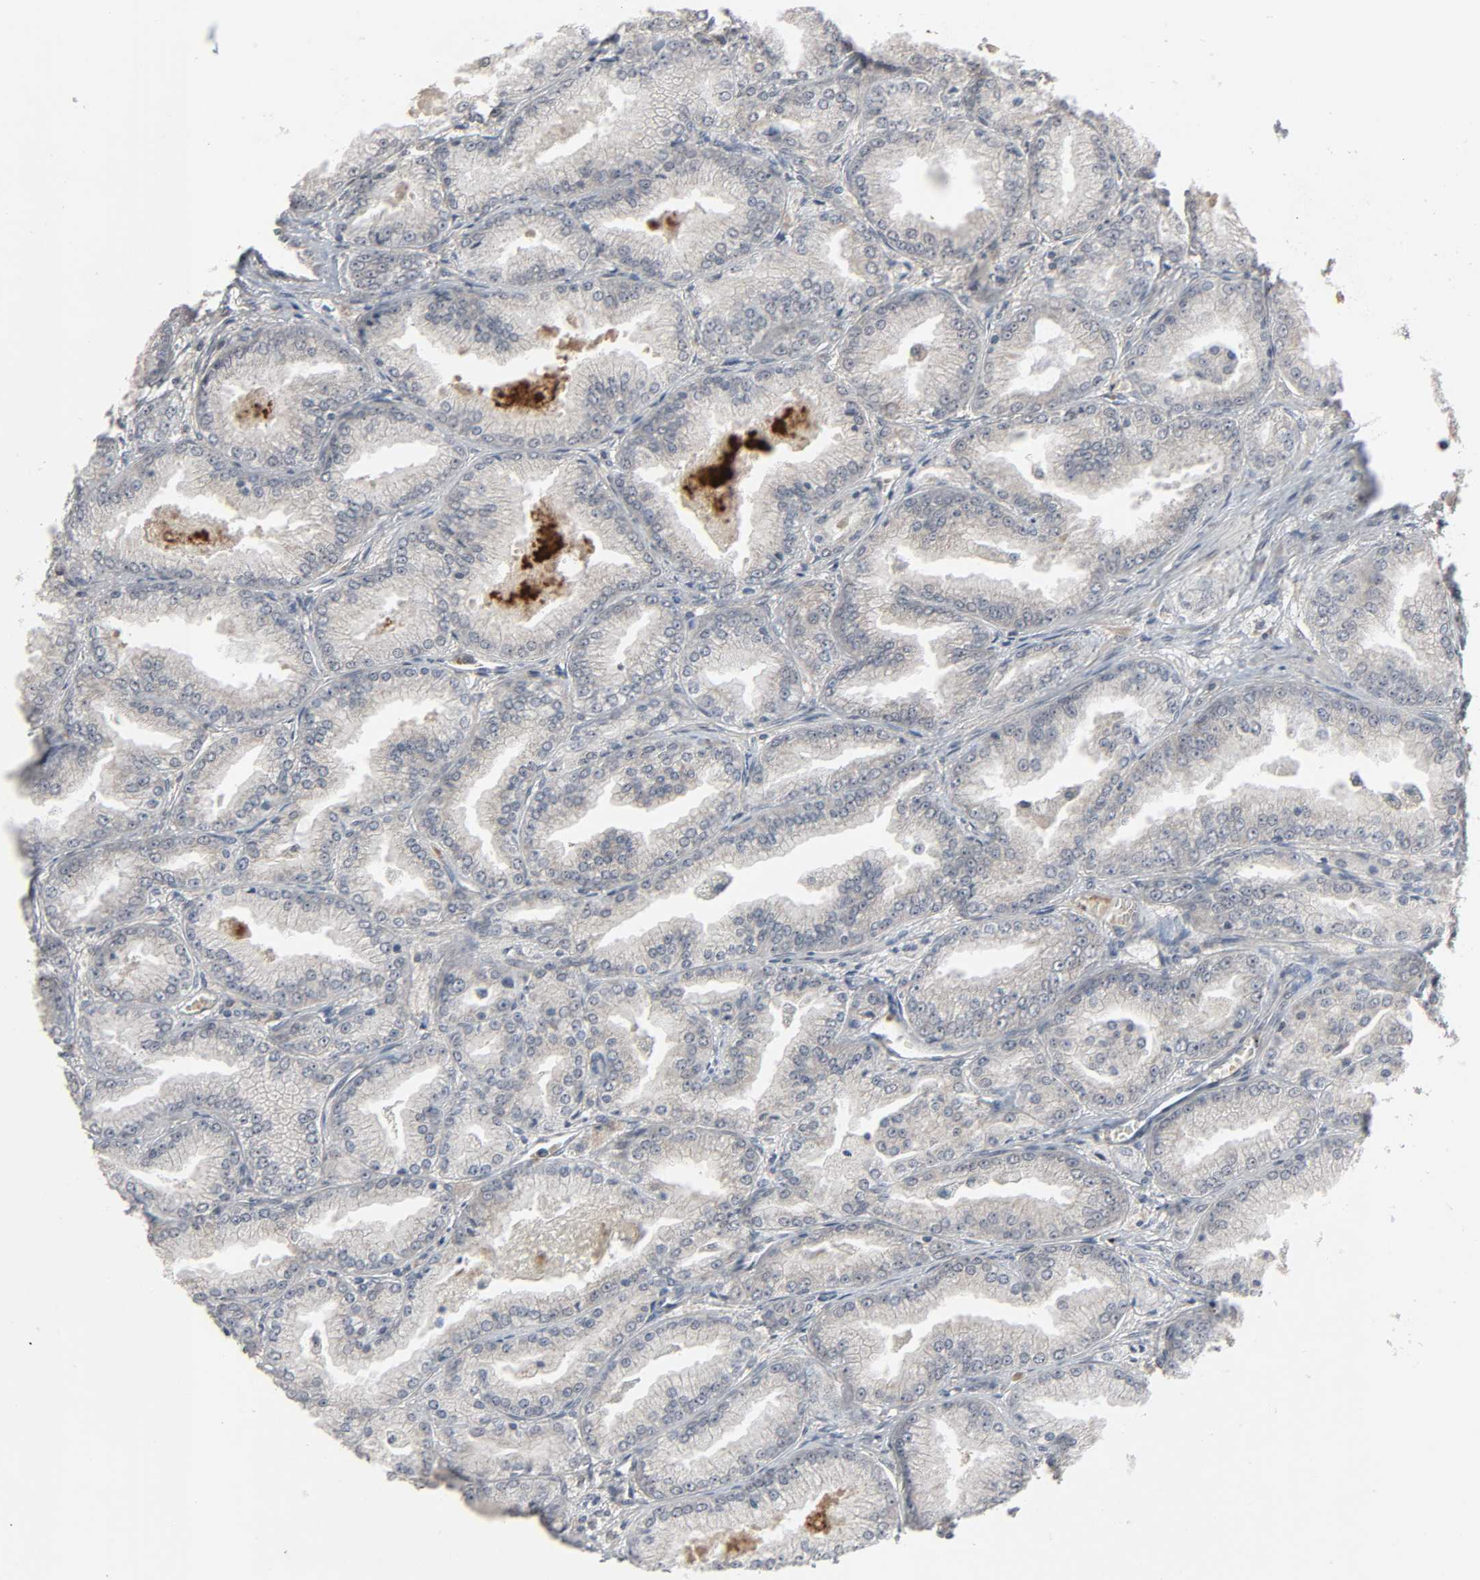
{"staining": {"intensity": "negative", "quantity": "none", "location": "none"}, "tissue": "prostate cancer", "cell_type": "Tumor cells", "image_type": "cancer", "snomed": [{"axis": "morphology", "description": "Adenocarcinoma, High grade"}, {"axis": "topography", "description": "Prostate"}], "caption": "The immunohistochemistry (IHC) photomicrograph has no significant expression in tumor cells of prostate adenocarcinoma (high-grade) tissue. Brightfield microscopy of immunohistochemistry stained with DAB (brown) and hematoxylin (blue), captured at high magnification.", "gene": "ZNF222", "patient": {"sex": "male", "age": 61}}